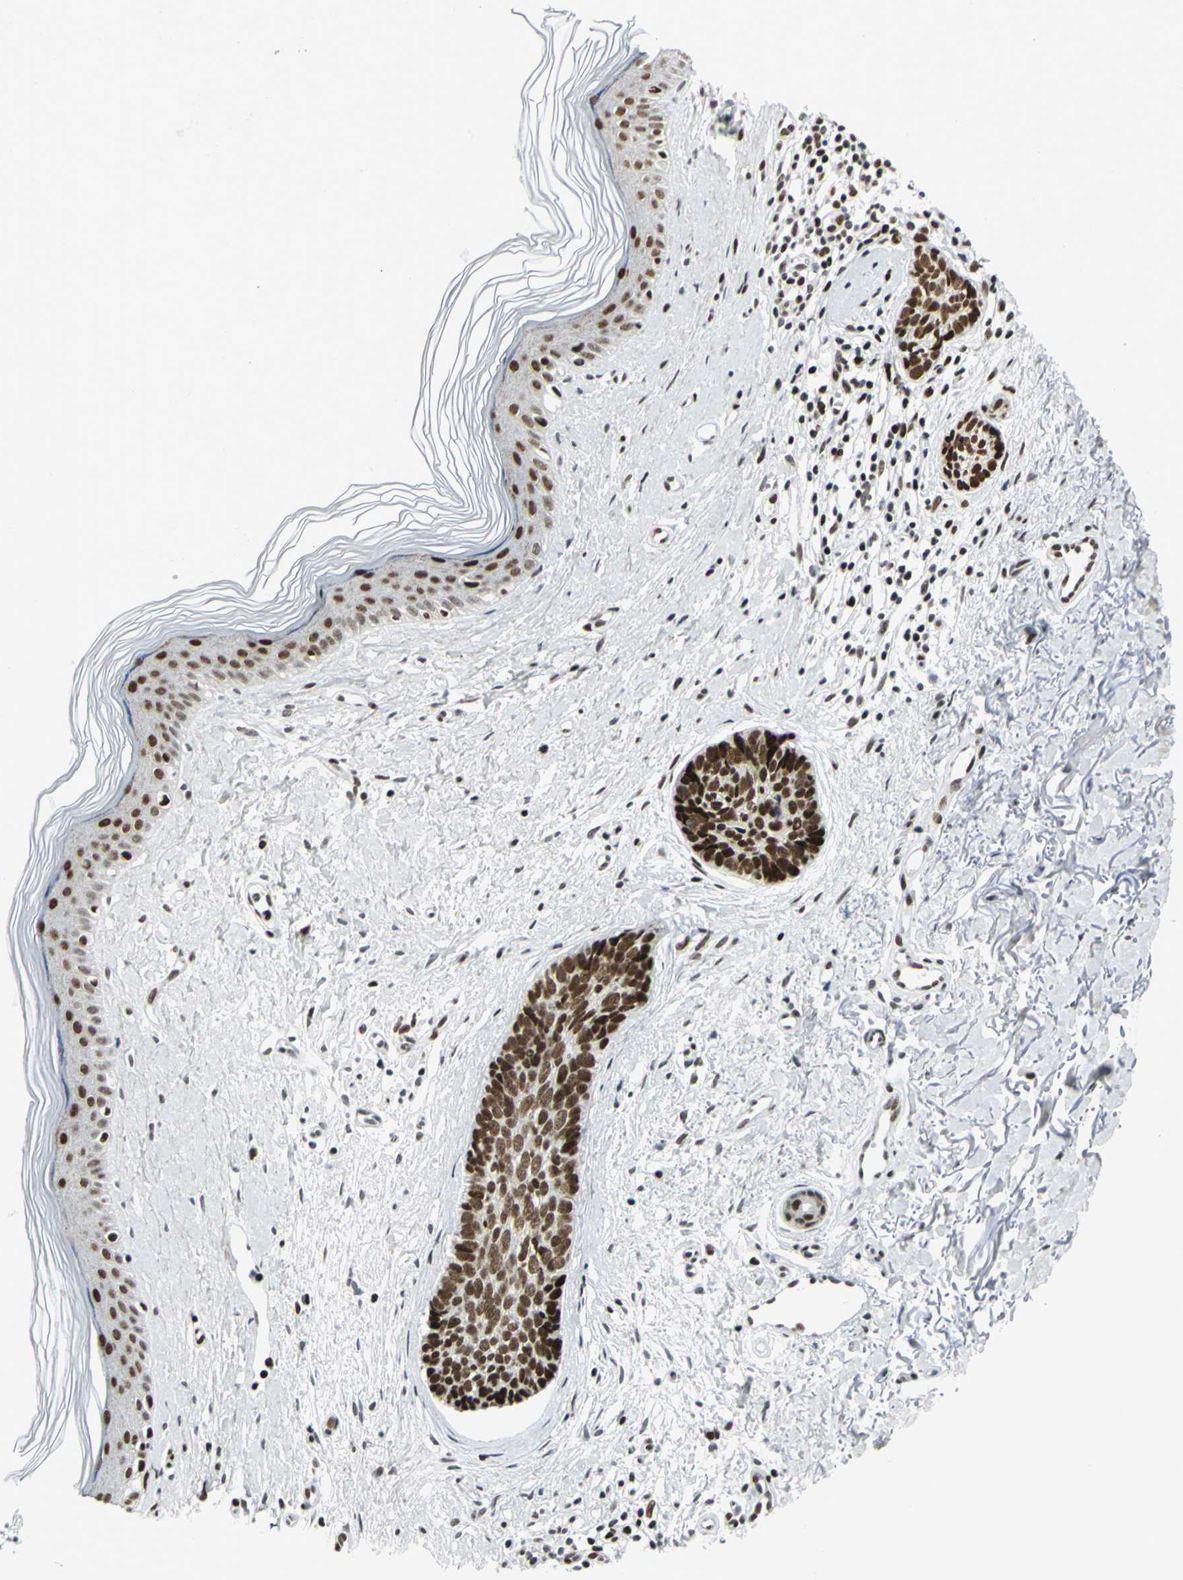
{"staining": {"intensity": "strong", "quantity": ">75%", "location": "nuclear"}, "tissue": "skin cancer", "cell_type": "Tumor cells", "image_type": "cancer", "snomed": [{"axis": "morphology", "description": "Normal tissue, NOS"}, {"axis": "morphology", "description": "Basal cell carcinoma"}, {"axis": "topography", "description": "Skin"}], "caption": "Human skin cancer (basal cell carcinoma) stained with a protein marker demonstrates strong staining in tumor cells.", "gene": "SMARCA4", "patient": {"sex": "female", "age": 61}}